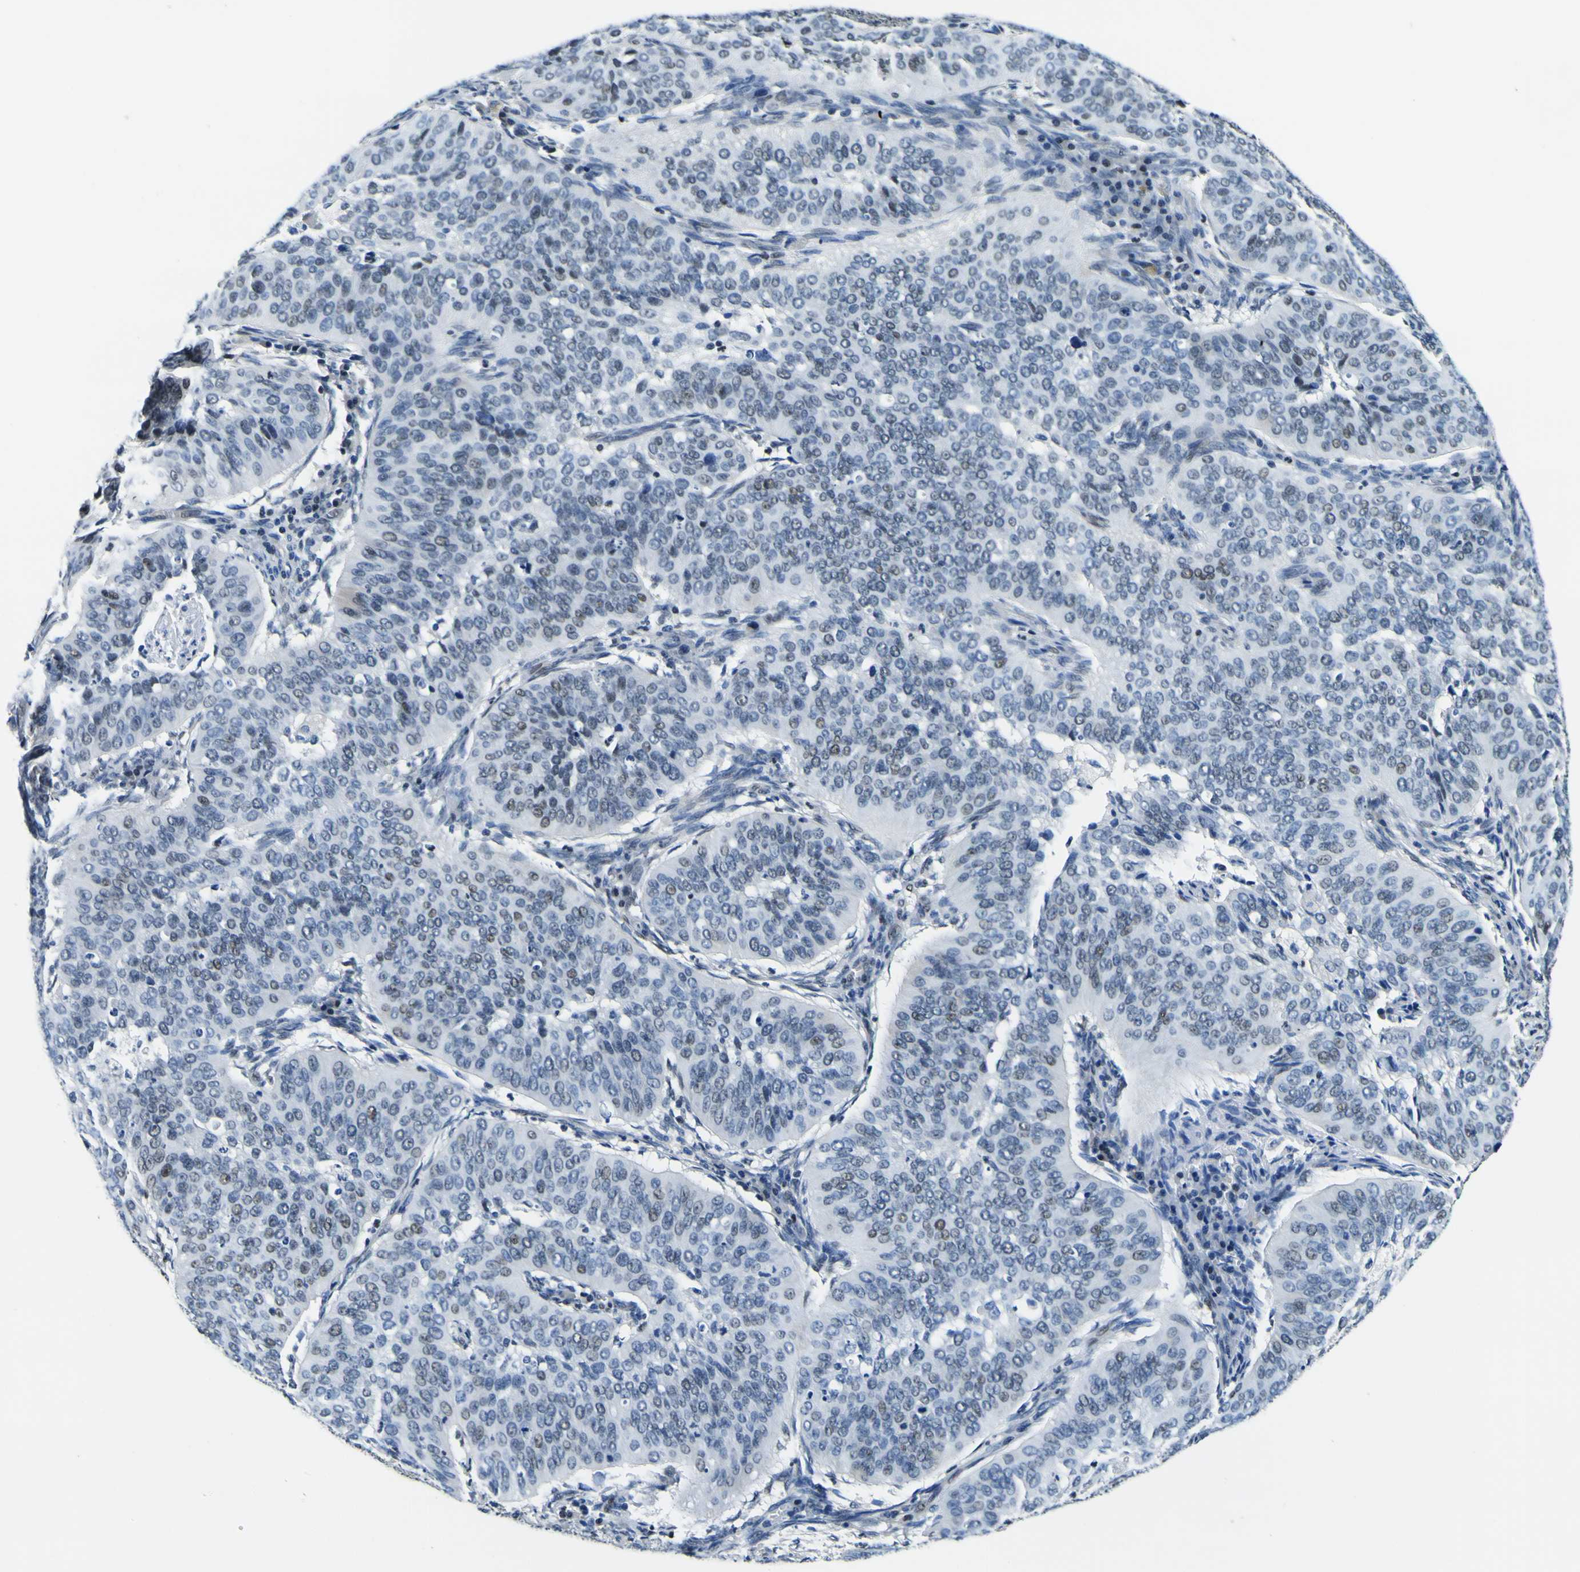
{"staining": {"intensity": "weak", "quantity": "<25%", "location": "nuclear"}, "tissue": "cervical cancer", "cell_type": "Tumor cells", "image_type": "cancer", "snomed": [{"axis": "morphology", "description": "Normal tissue, NOS"}, {"axis": "morphology", "description": "Squamous cell carcinoma, NOS"}, {"axis": "topography", "description": "Cervix"}], "caption": "An IHC image of cervical cancer is shown. There is no staining in tumor cells of cervical cancer.", "gene": "SP1", "patient": {"sex": "female", "age": 39}}